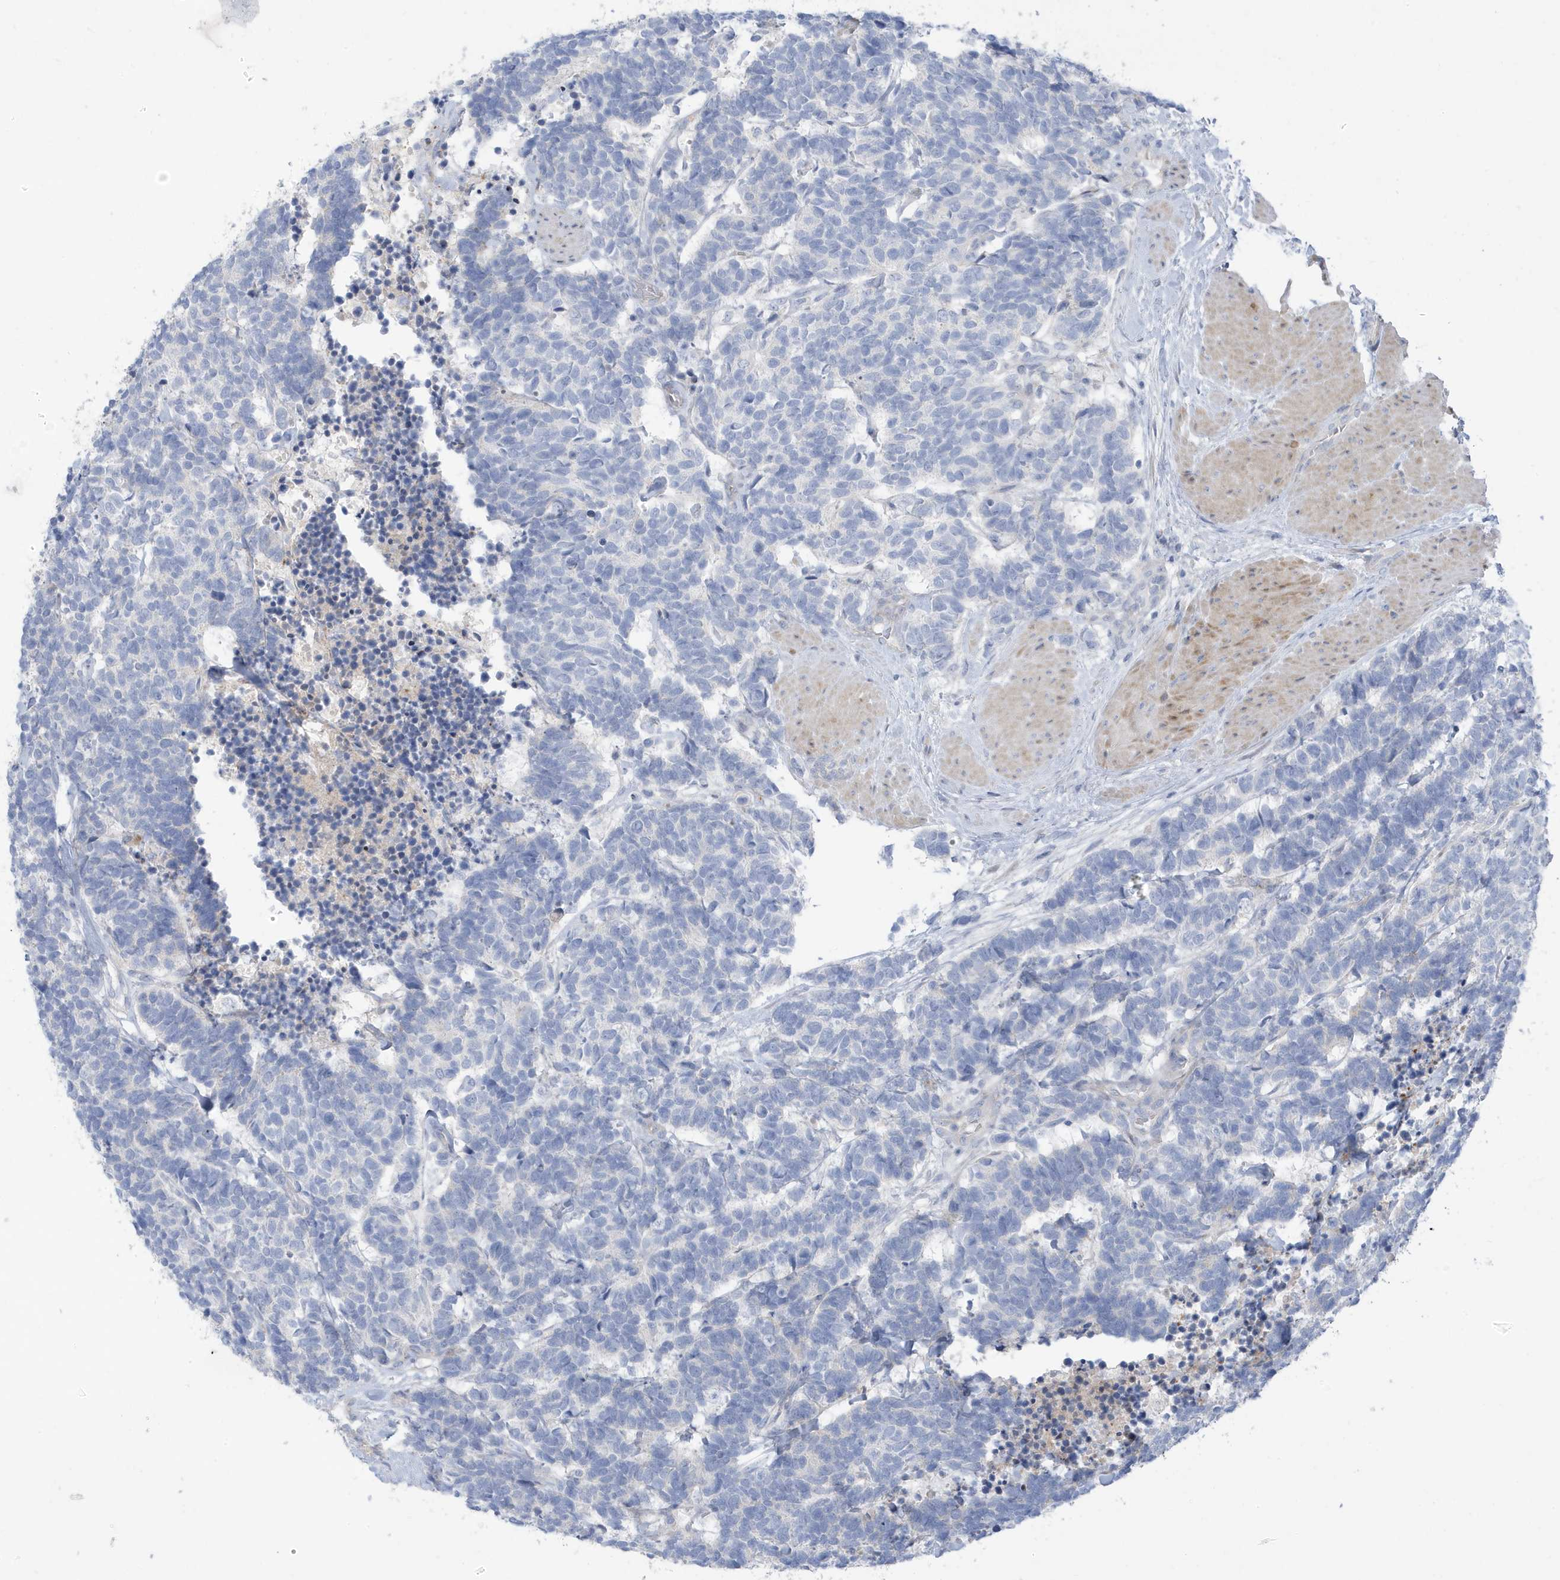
{"staining": {"intensity": "negative", "quantity": "none", "location": "none"}, "tissue": "carcinoid", "cell_type": "Tumor cells", "image_type": "cancer", "snomed": [{"axis": "morphology", "description": "Carcinoma, NOS"}, {"axis": "morphology", "description": "Carcinoid, malignant, NOS"}, {"axis": "topography", "description": "Urinary bladder"}], "caption": "A micrograph of human carcinoma is negative for staining in tumor cells. (Immunohistochemistry (ihc), brightfield microscopy, high magnification).", "gene": "ATP13A5", "patient": {"sex": "male", "age": 57}}